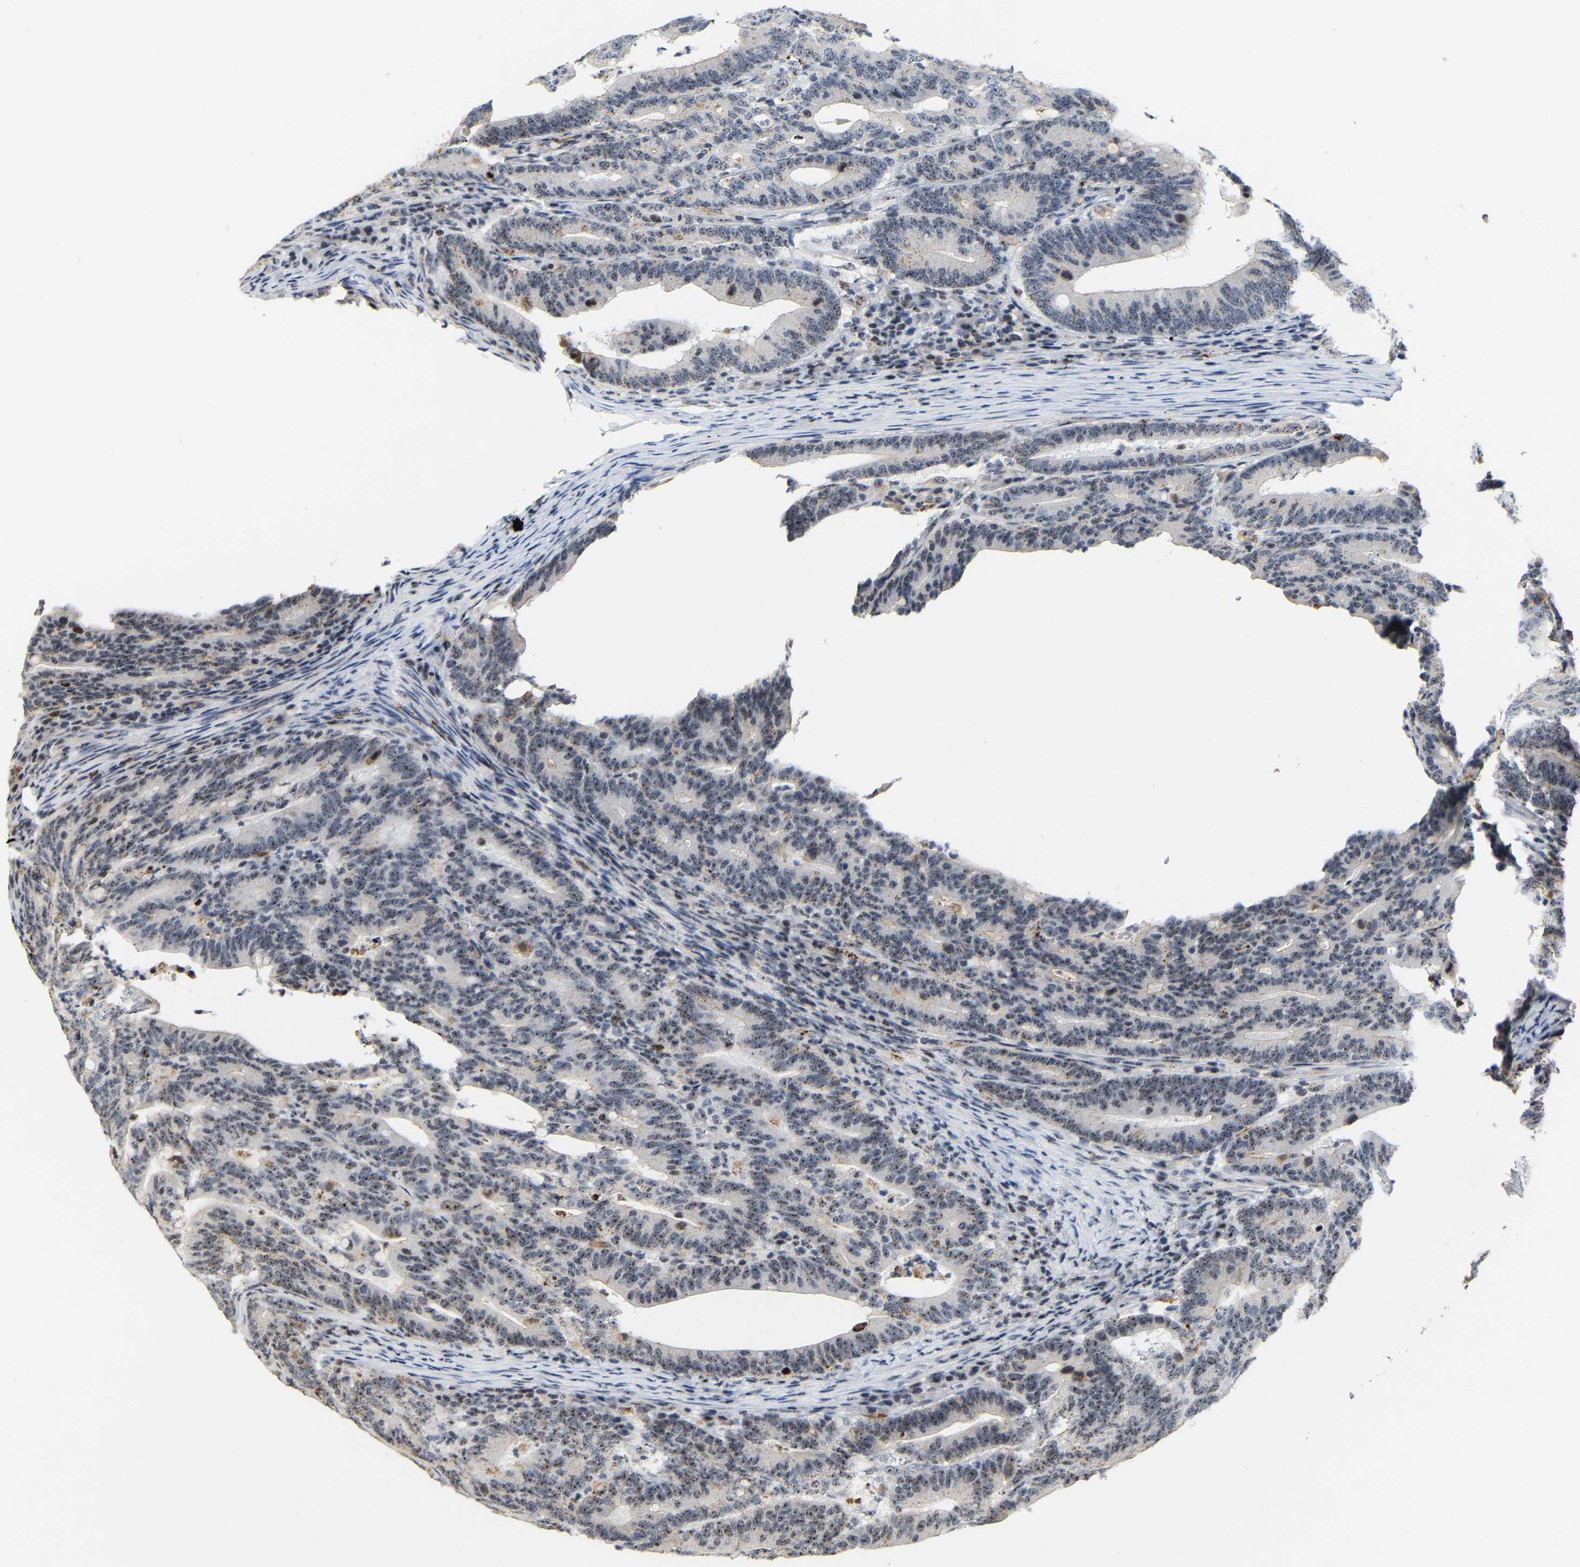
{"staining": {"intensity": "moderate", "quantity": ">75%", "location": "nuclear"}, "tissue": "colorectal cancer", "cell_type": "Tumor cells", "image_type": "cancer", "snomed": [{"axis": "morphology", "description": "Adenocarcinoma, NOS"}, {"axis": "topography", "description": "Colon"}], "caption": "IHC of human colorectal cancer (adenocarcinoma) demonstrates medium levels of moderate nuclear positivity in about >75% of tumor cells.", "gene": "NOP58", "patient": {"sex": "female", "age": 66}}